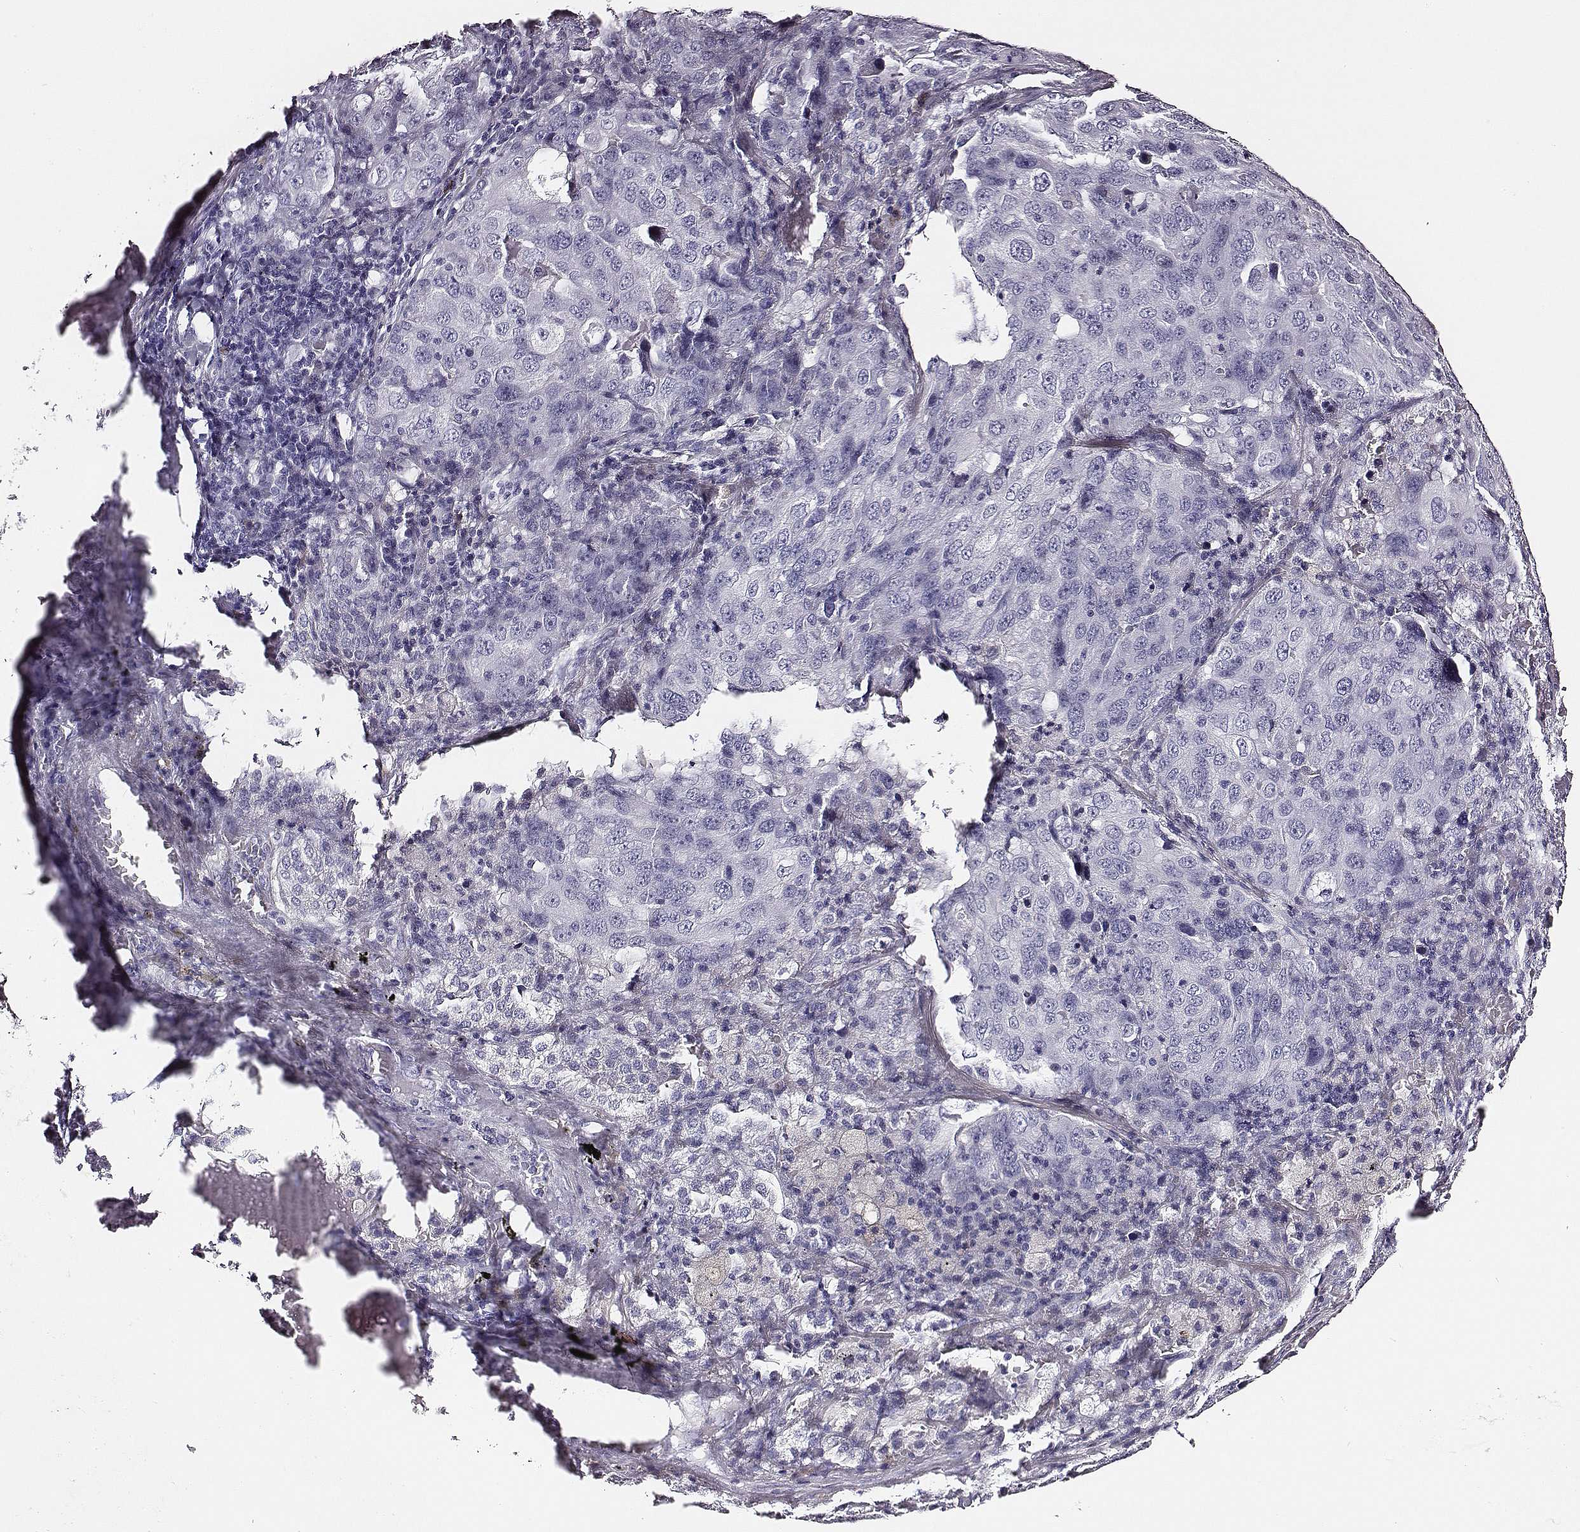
{"staining": {"intensity": "negative", "quantity": "none", "location": "none"}, "tissue": "lung cancer", "cell_type": "Tumor cells", "image_type": "cancer", "snomed": [{"axis": "morphology", "description": "Adenocarcinoma, NOS"}, {"axis": "topography", "description": "Lung"}], "caption": "There is no significant positivity in tumor cells of lung cancer (adenocarcinoma).", "gene": "DPEP1", "patient": {"sex": "female", "age": 61}}